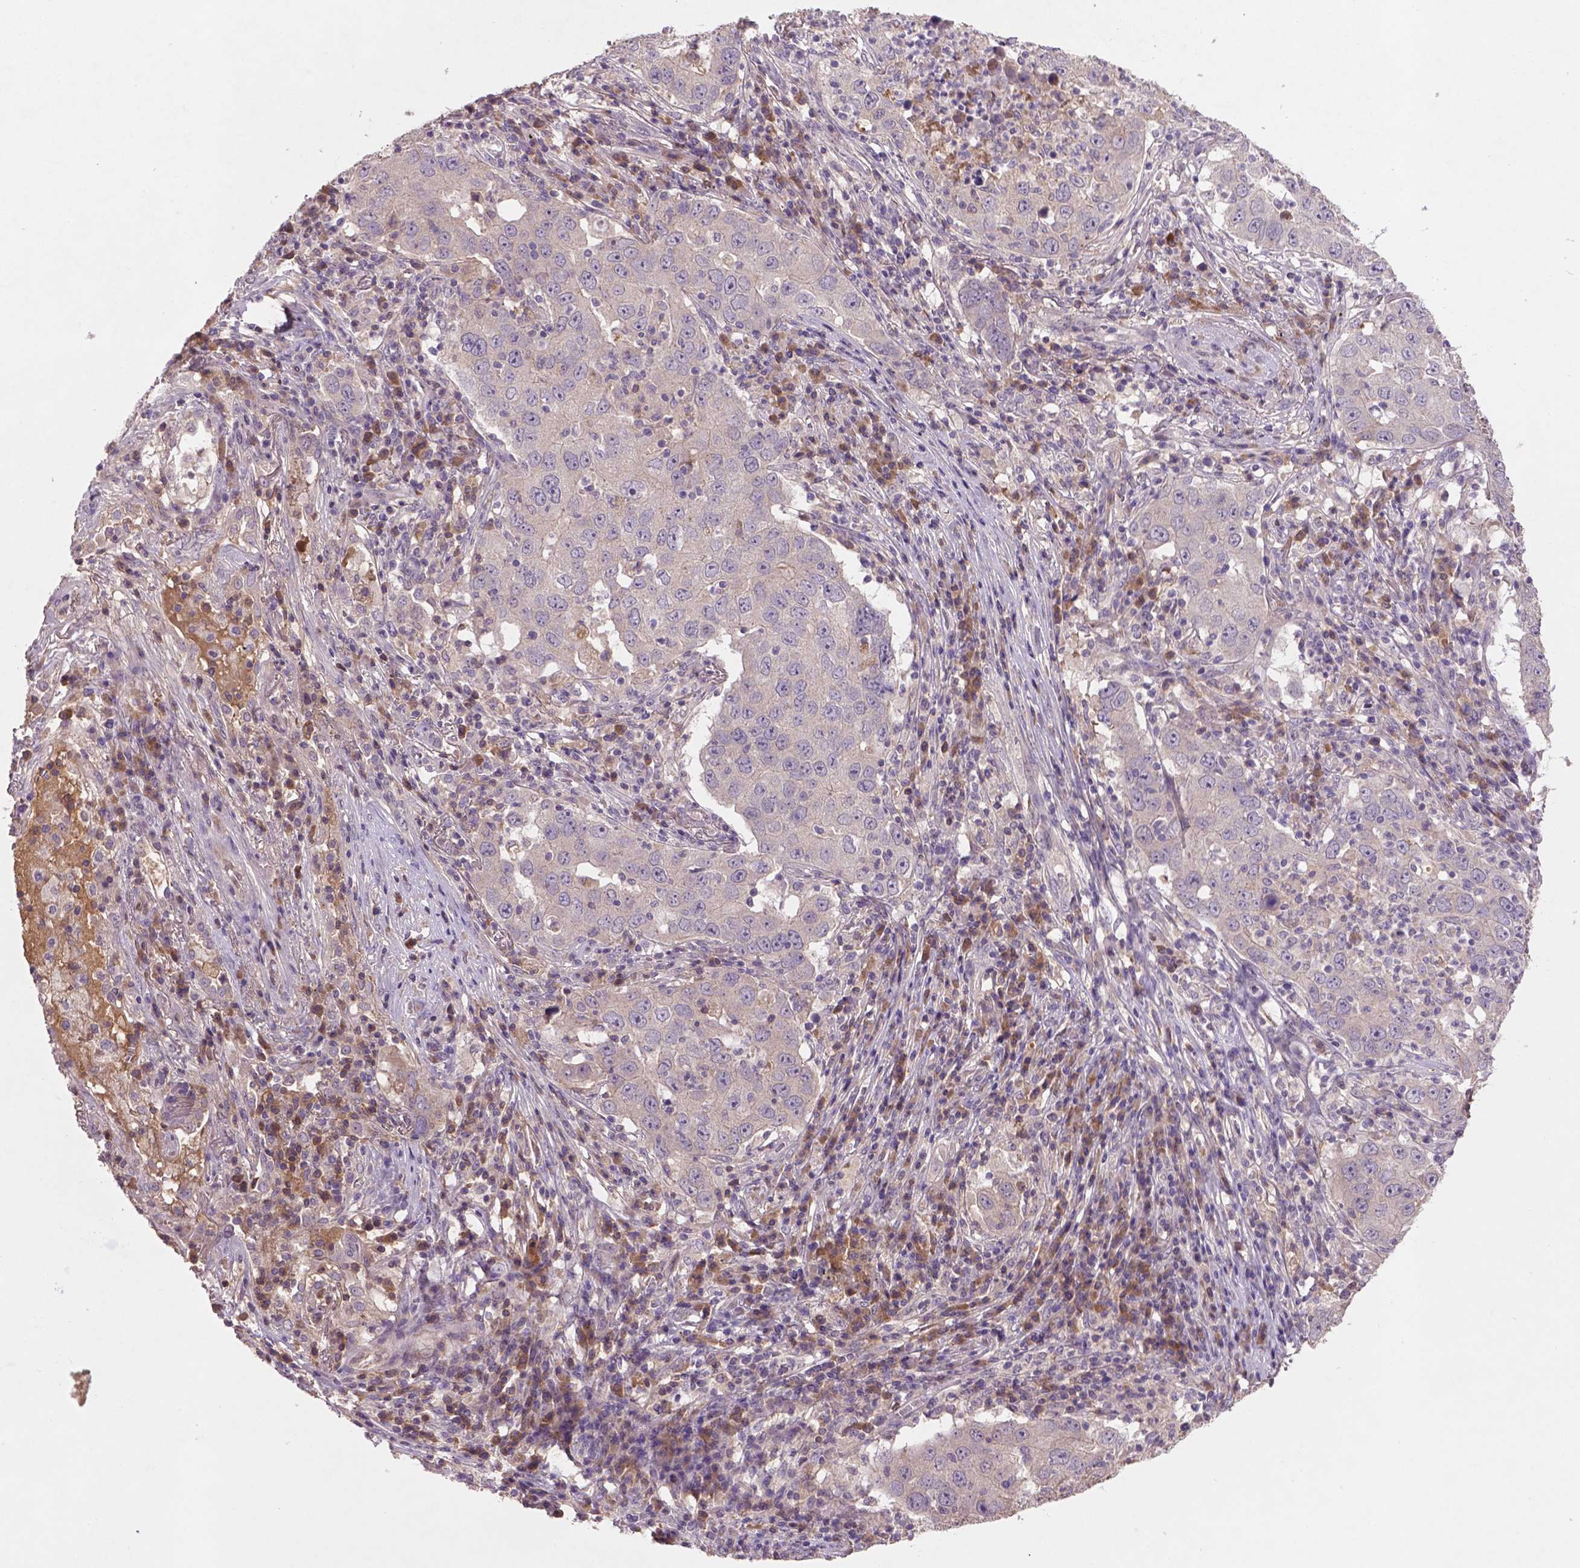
{"staining": {"intensity": "negative", "quantity": "none", "location": "none"}, "tissue": "lung cancer", "cell_type": "Tumor cells", "image_type": "cancer", "snomed": [{"axis": "morphology", "description": "Adenocarcinoma, NOS"}, {"axis": "topography", "description": "Lung"}], "caption": "Human lung cancer (adenocarcinoma) stained for a protein using IHC displays no positivity in tumor cells.", "gene": "SOX17", "patient": {"sex": "male", "age": 73}}